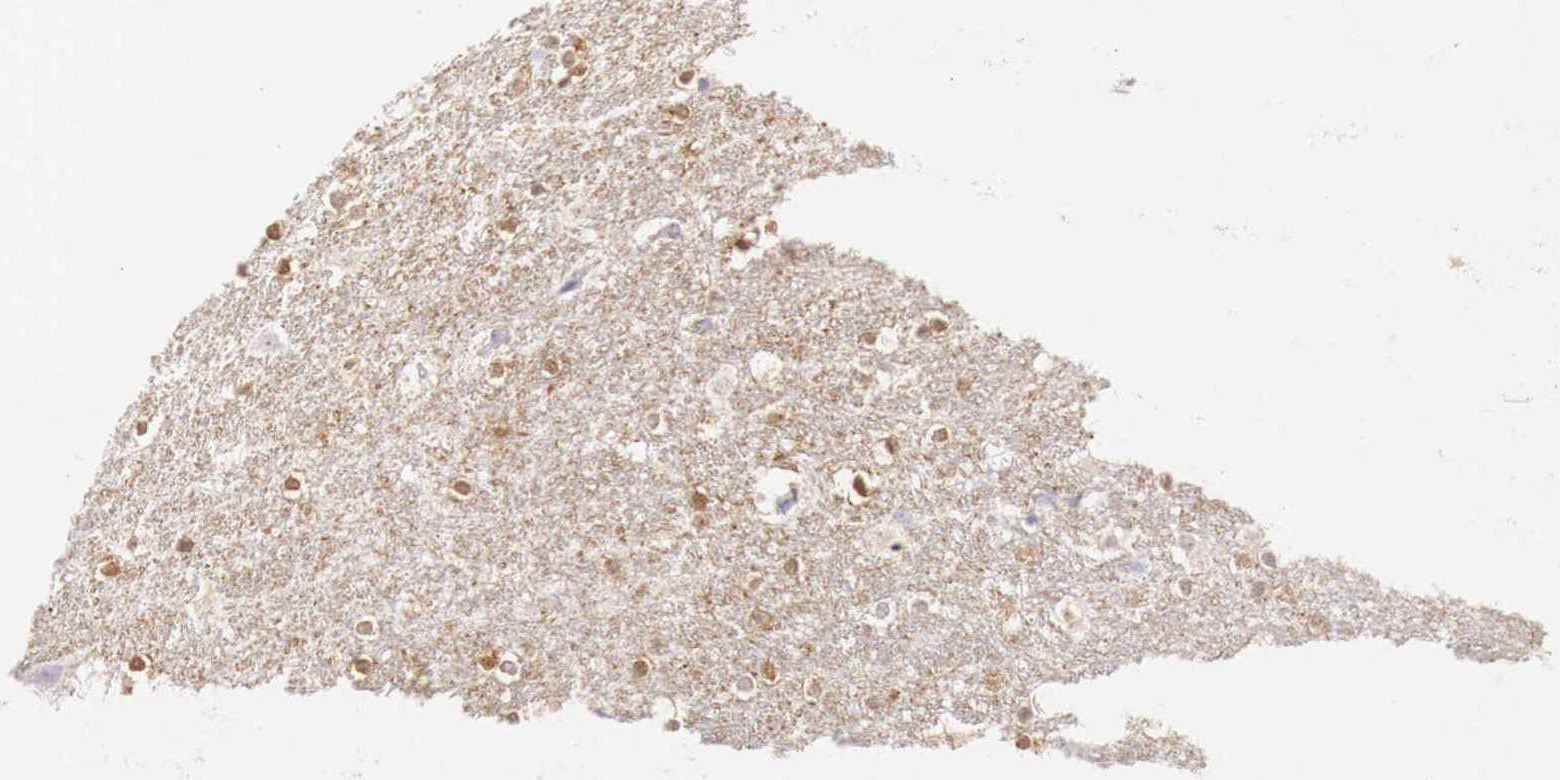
{"staining": {"intensity": "moderate", "quantity": "25%-75%", "location": "cytoplasmic/membranous,nuclear"}, "tissue": "hippocampus", "cell_type": "Glial cells", "image_type": "normal", "snomed": [{"axis": "morphology", "description": "Normal tissue, NOS"}, {"axis": "topography", "description": "Hippocampus"}], "caption": "High-power microscopy captured an IHC micrograph of benign hippocampus, revealing moderate cytoplasmic/membranous,nuclear staining in approximately 25%-75% of glial cells.", "gene": "ITIH6", "patient": {"sex": "female", "age": 19}}